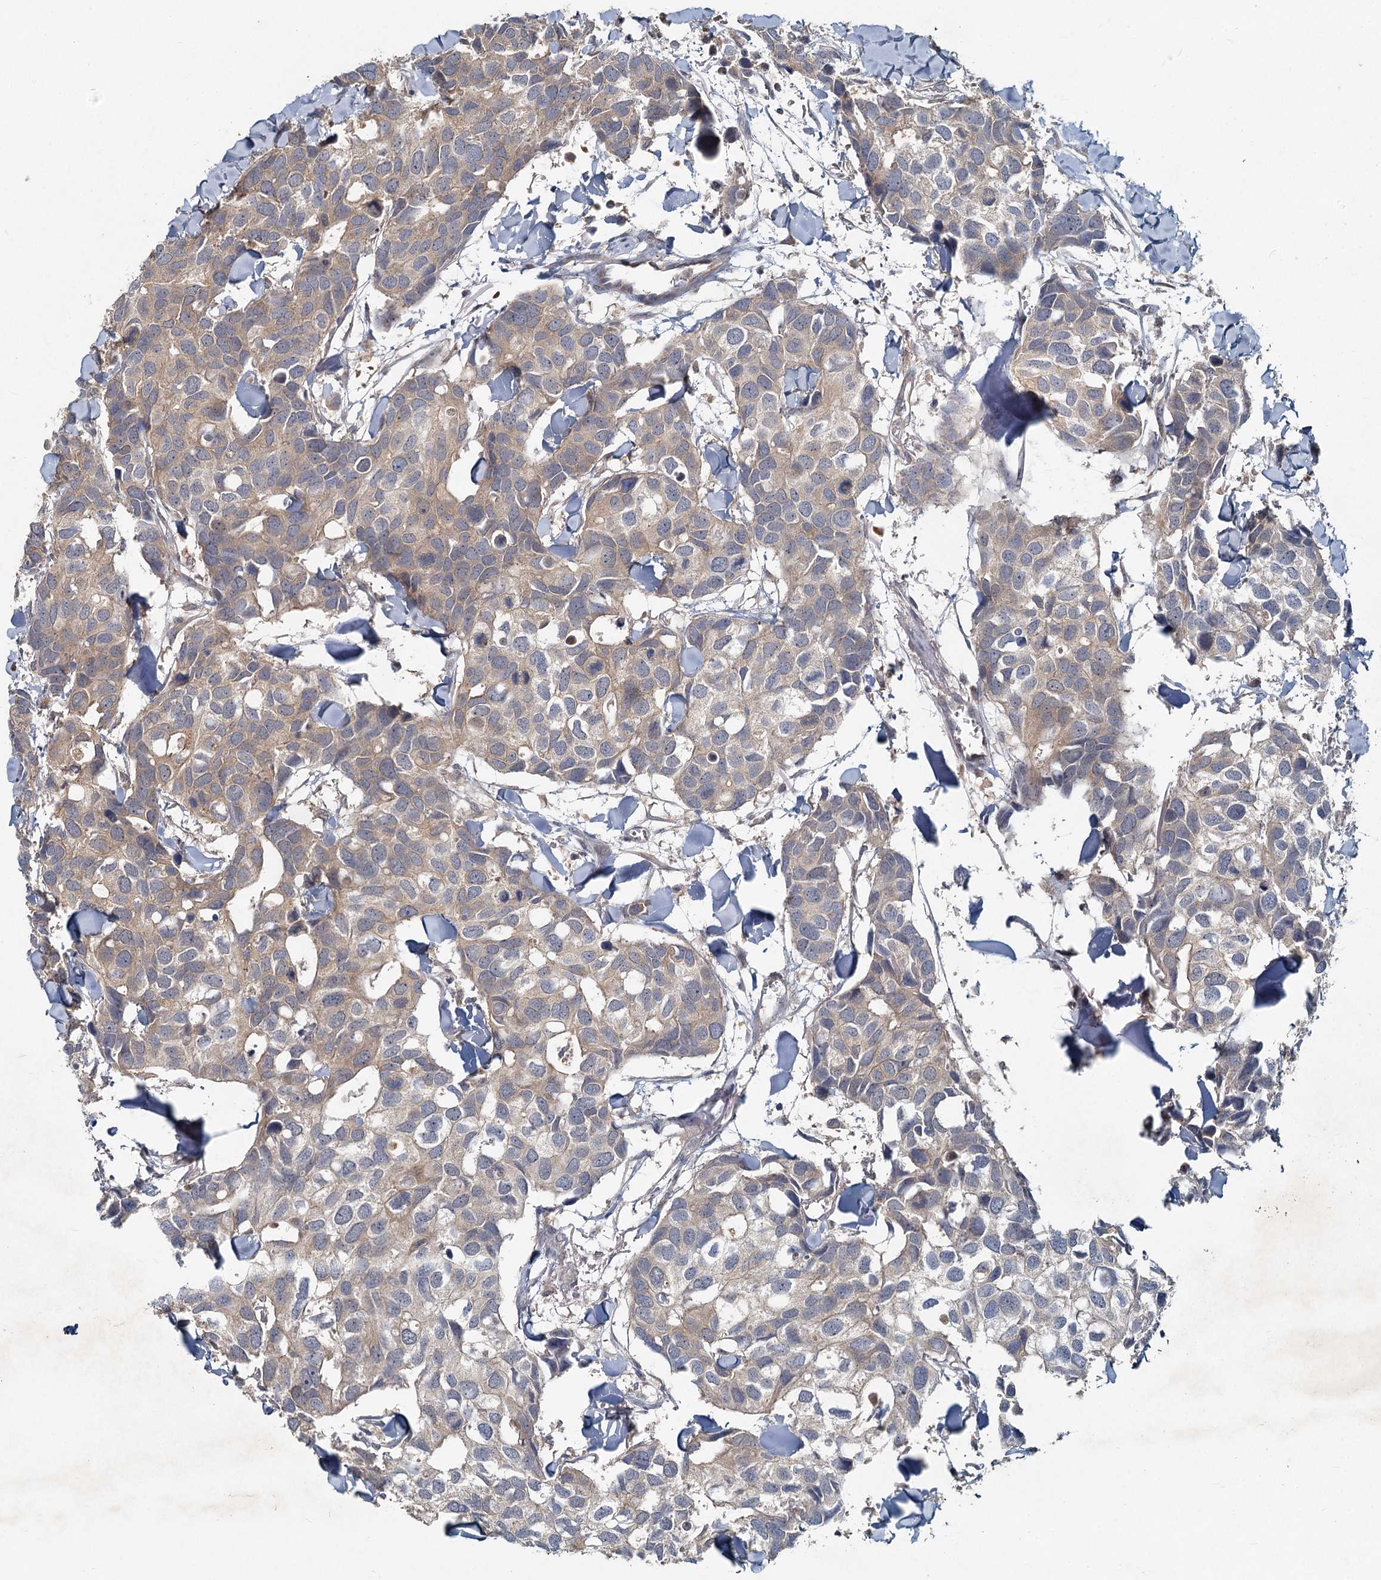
{"staining": {"intensity": "weak", "quantity": "25%-75%", "location": "cytoplasmic/membranous"}, "tissue": "breast cancer", "cell_type": "Tumor cells", "image_type": "cancer", "snomed": [{"axis": "morphology", "description": "Duct carcinoma"}, {"axis": "topography", "description": "Breast"}], "caption": "Weak cytoplasmic/membranous protein expression is appreciated in approximately 25%-75% of tumor cells in breast cancer (intraductal carcinoma). (DAB (3,3'-diaminobenzidine) IHC, brown staining for protein, blue staining for nuclei).", "gene": "HERC3", "patient": {"sex": "female", "age": 83}}